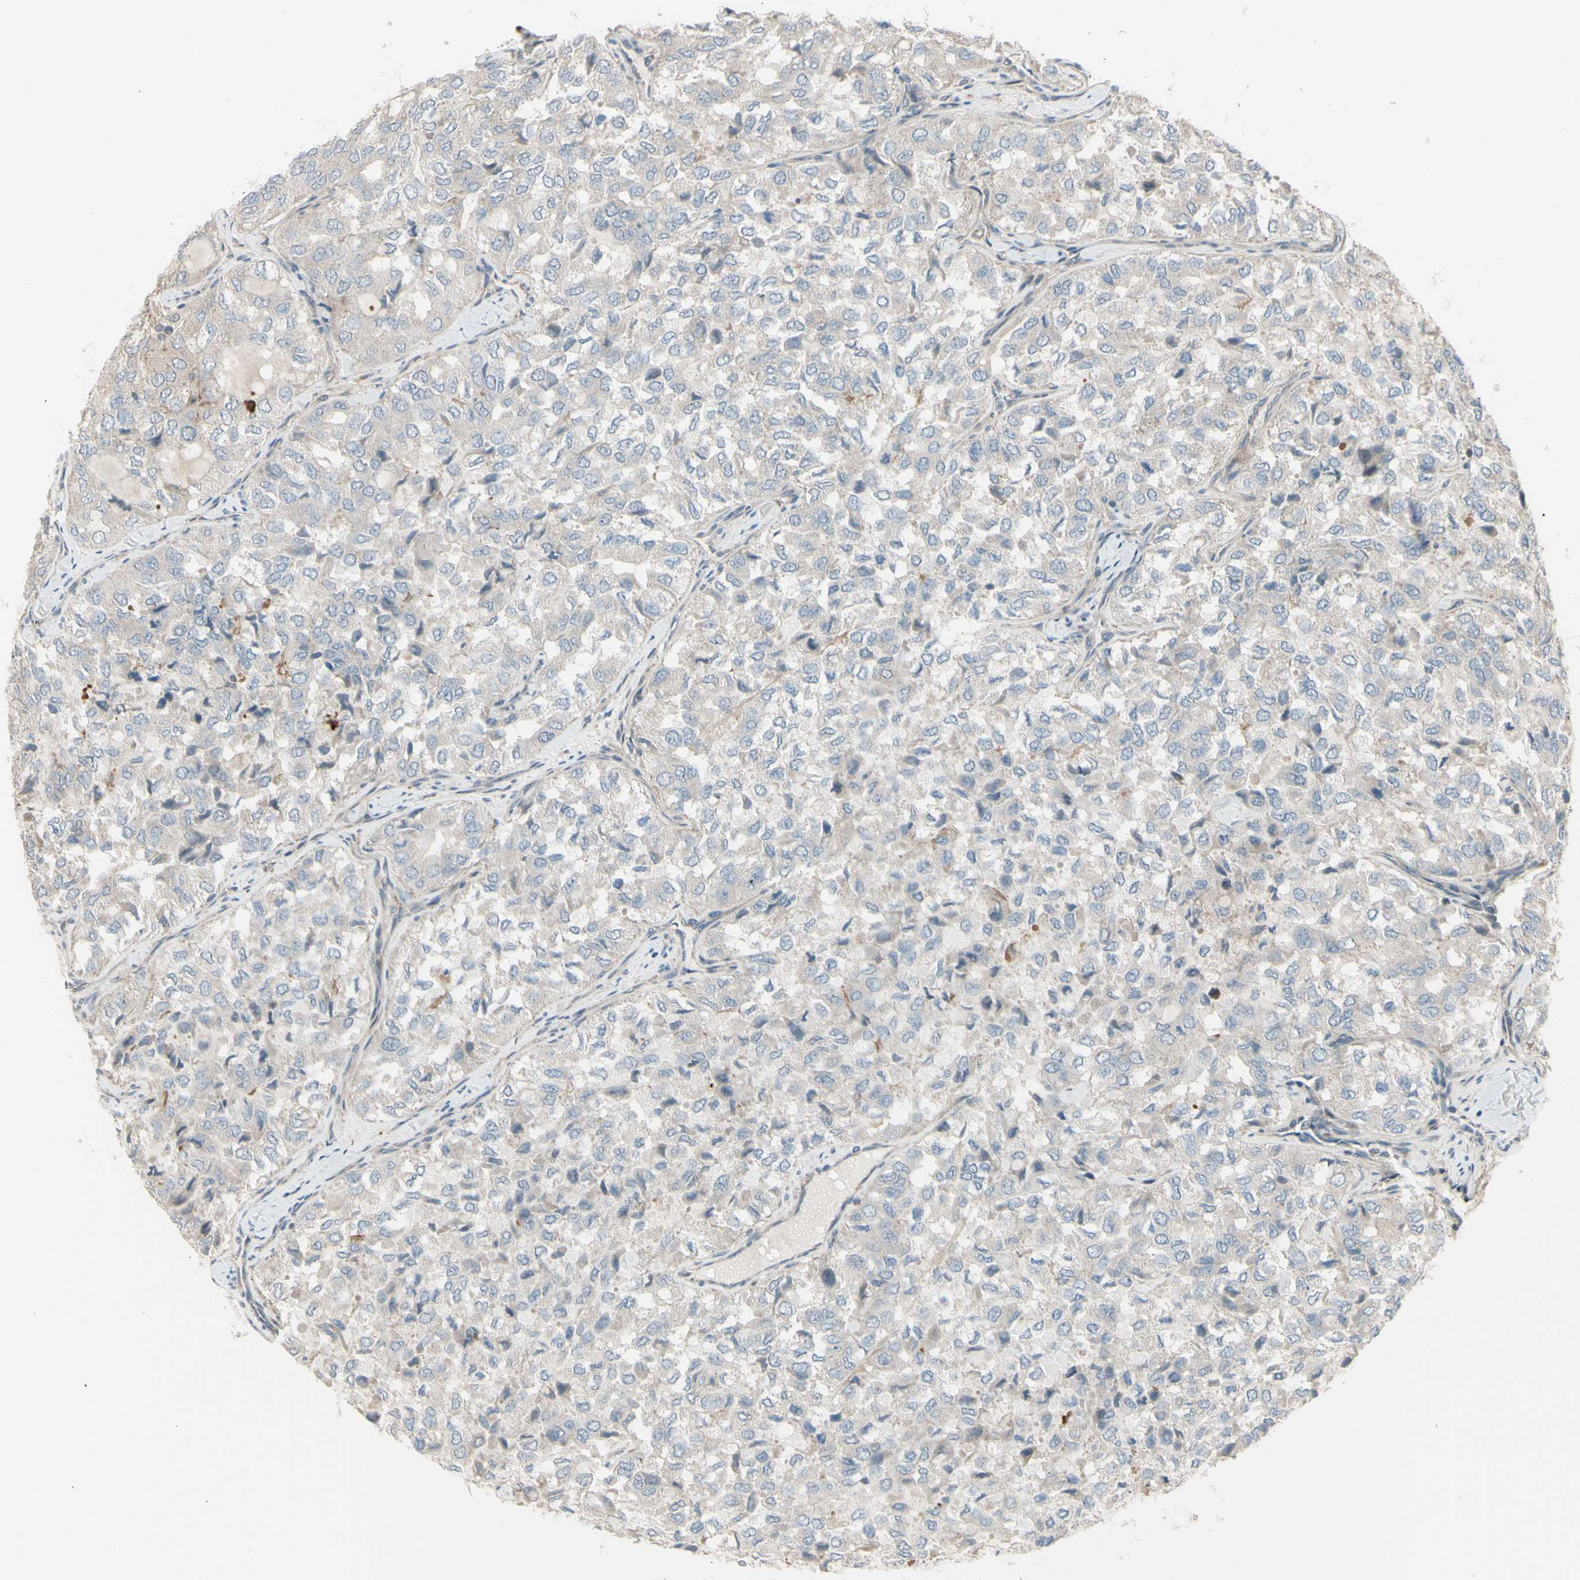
{"staining": {"intensity": "weak", "quantity": "25%-75%", "location": "cytoplasmic/membranous"}, "tissue": "thyroid cancer", "cell_type": "Tumor cells", "image_type": "cancer", "snomed": [{"axis": "morphology", "description": "Follicular adenoma carcinoma, NOS"}, {"axis": "topography", "description": "Thyroid gland"}], "caption": "About 25%-75% of tumor cells in follicular adenoma carcinoma (thyroid) exhibit weak cytoplasmic/membranous protein positivity as visualized by brown immunohistochemical staining.", "gene": "OSTM1", "patient": {"sex": "male", "age": 75}}